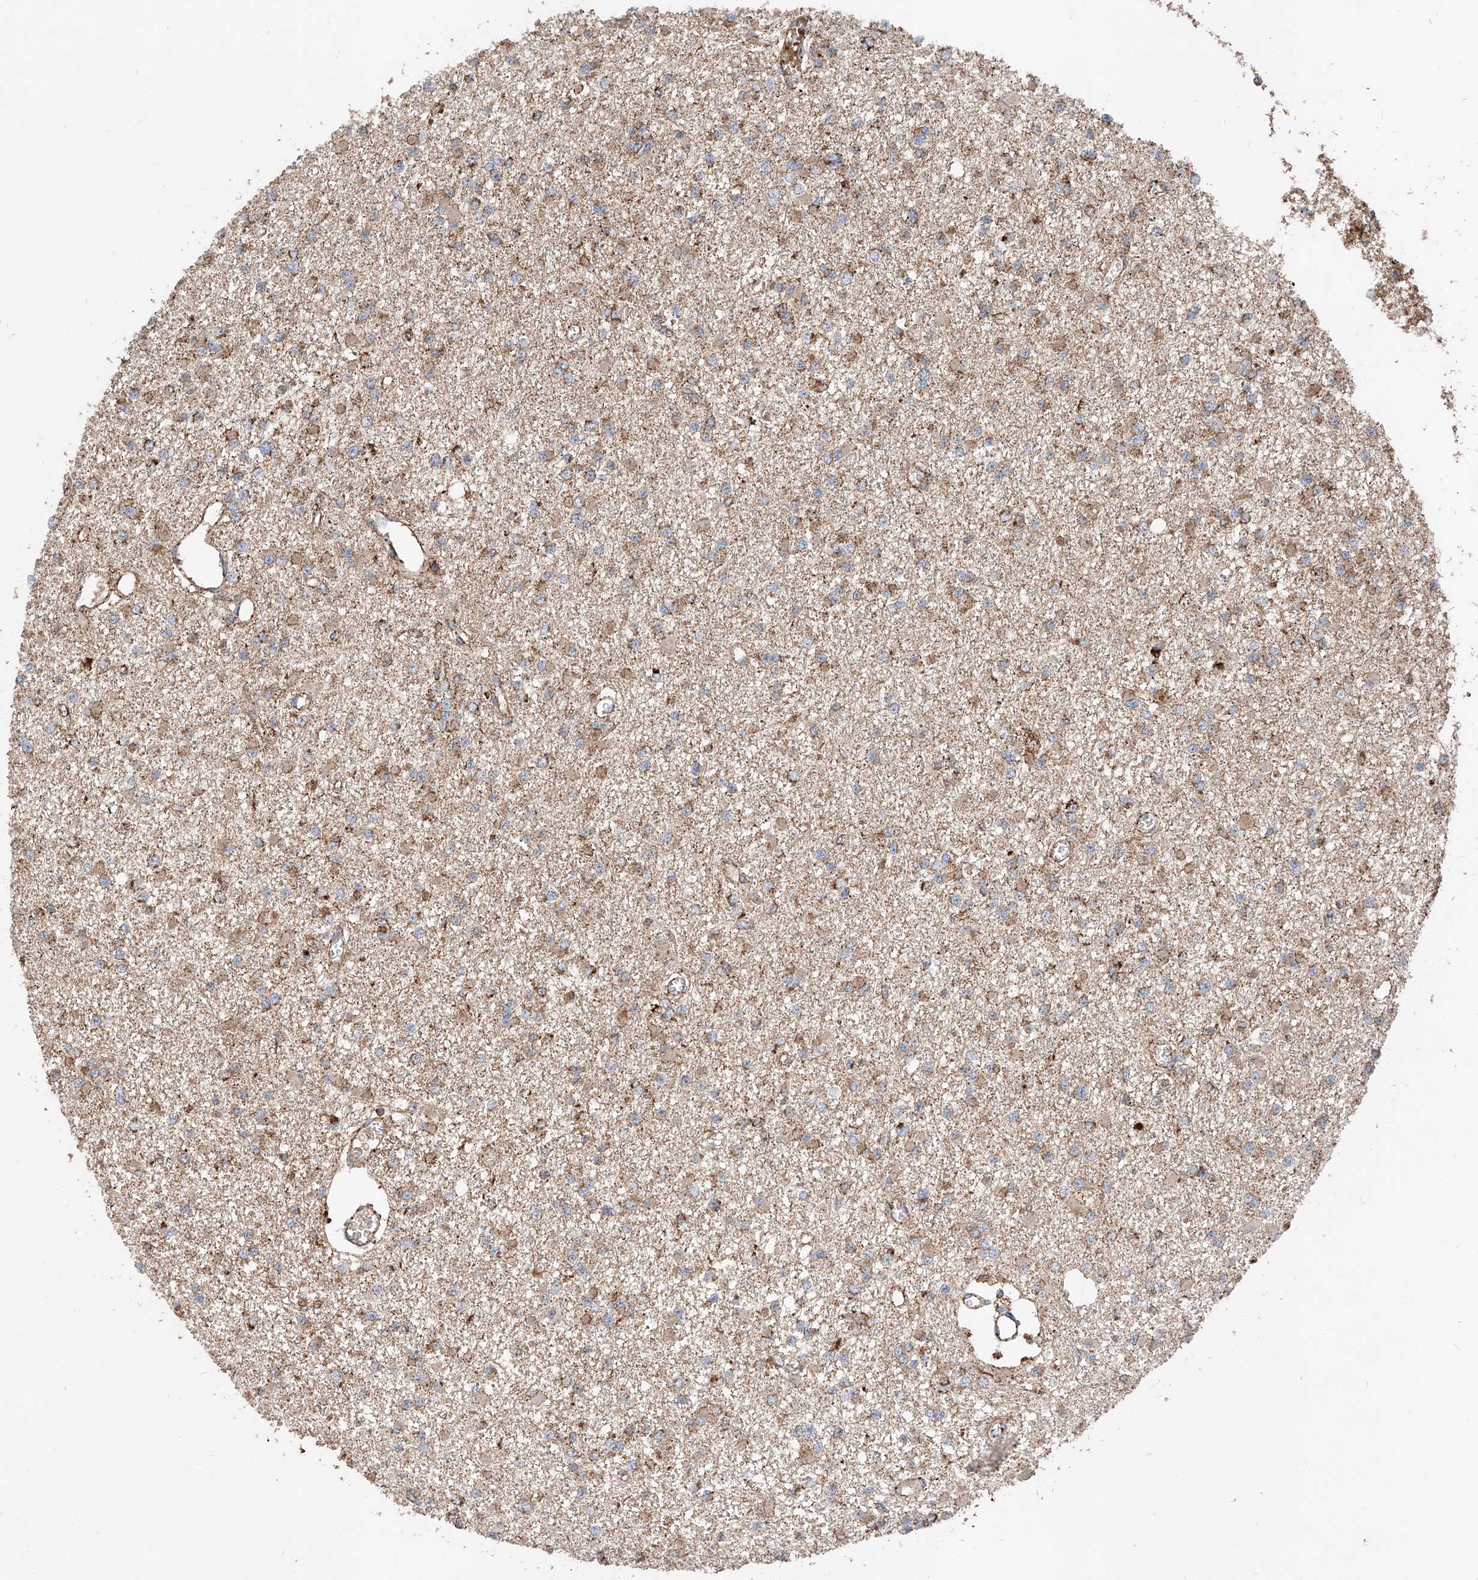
{"staining": {"intensity": "moderate", "quantity": "<25%", "location": "cytoplasmic/membranous"}, "tissue": "glioma", "cell_type": "Tumor cells", "image_type": "cancer", "snomed": [{"axis": "morphology", "description": "Glioma, malignant, Low grade"}, {"axis": "topography", "description": "Brain"}], "caption": "Glioma stained for a protein displays moderate cytoplasmic/membranous positivity in tumor cells.", "gene": "PISD", "patient": {"sex": "female", "age": 22}}